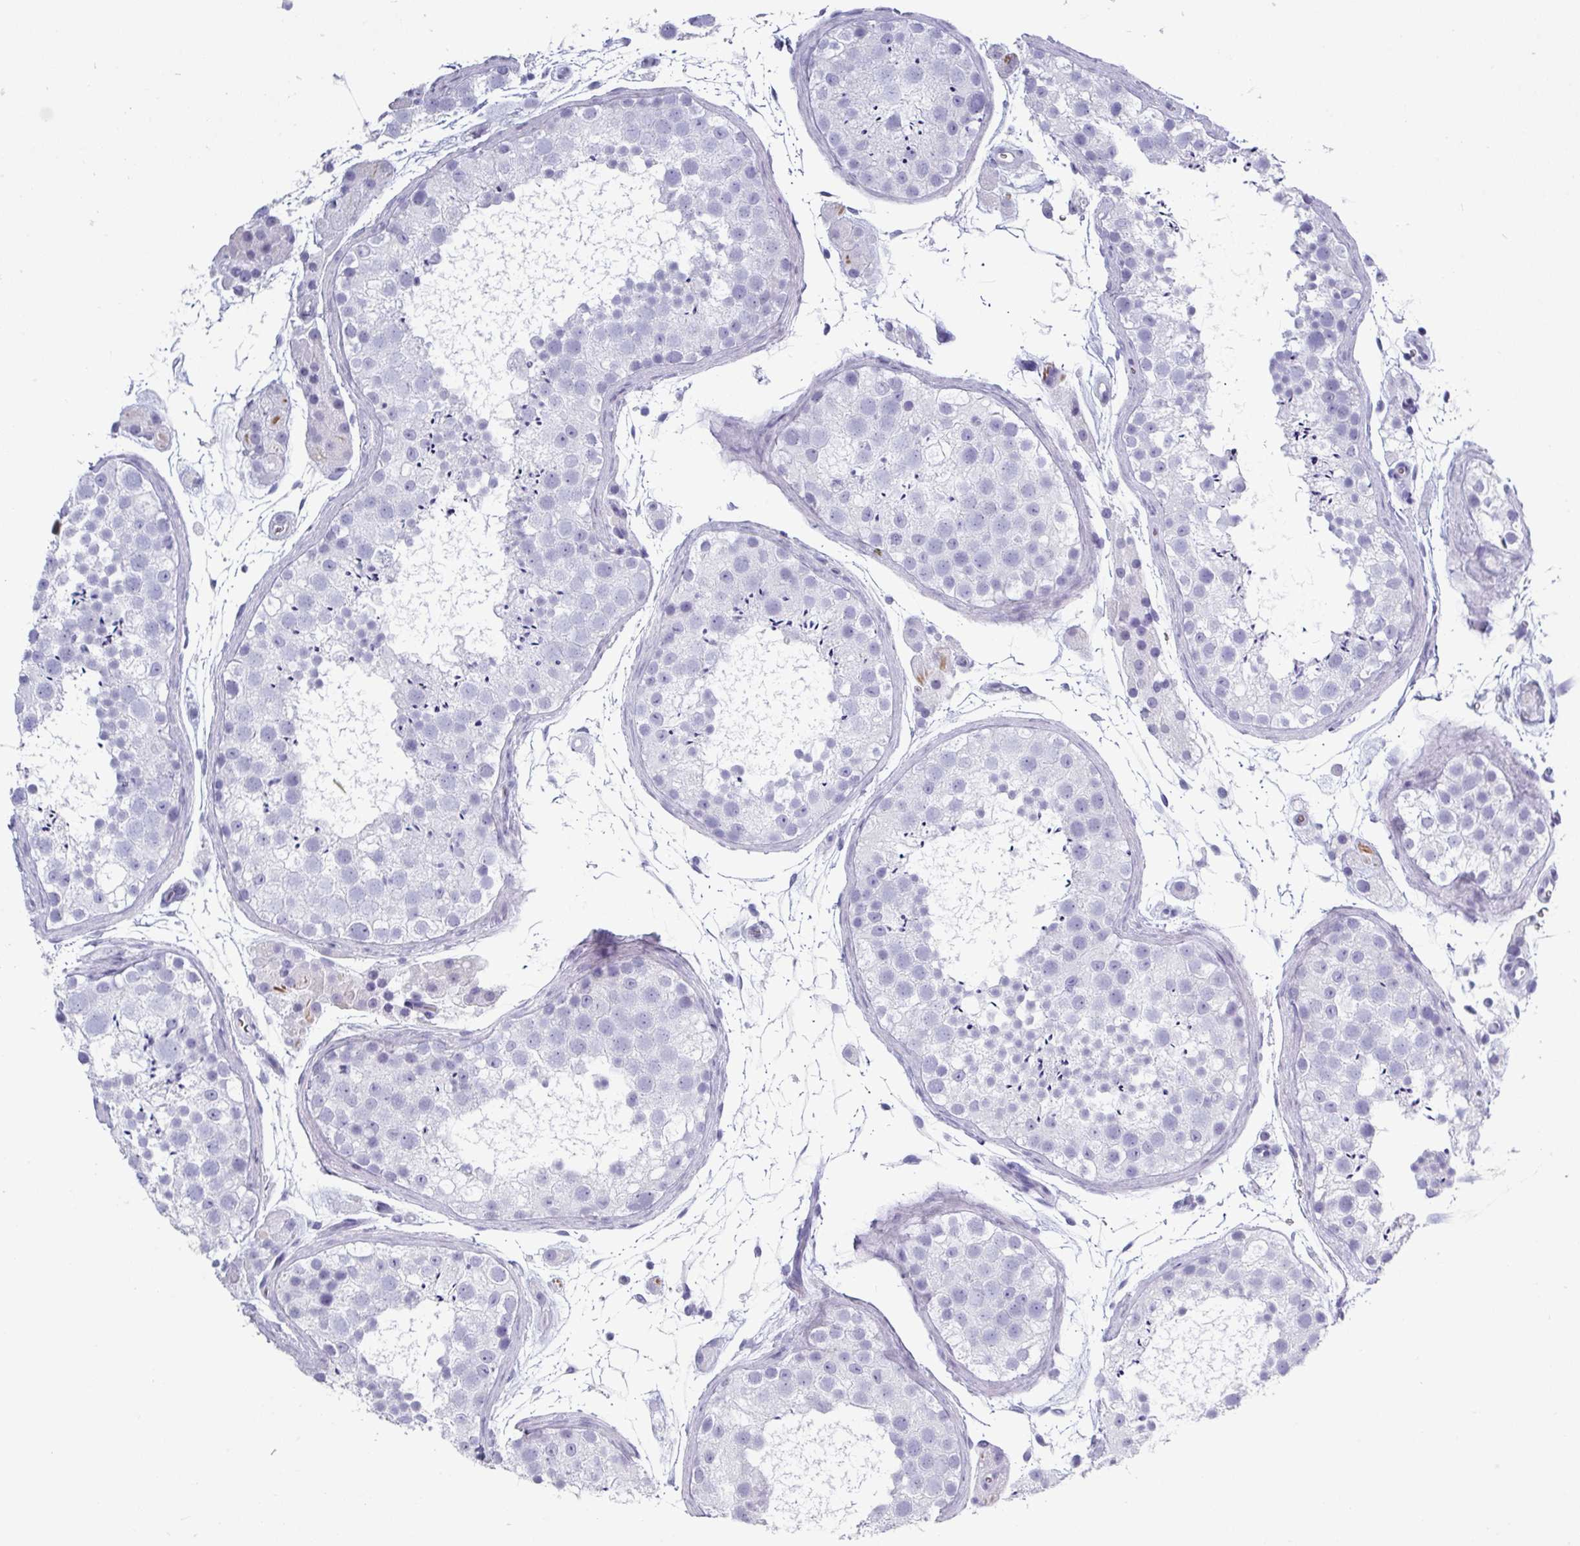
{"staining": {"intensity": "negative", "quantity": "none", "location": "none"}, "tissue": "testis", "cell_type": "Cells in seminiferous ducts", "image_type": "normal", "snomed": [{"axis": "morphology", "description": "Normal tissue, NOS"}, {"axis": "topography", "description": "Testis"}], "caption": "The micrograph demonstrates no staining of cells in seminiferous ducts in normal testis. (DAB (3,3'-diaminobenzidine) immunohistochemistry (IHC) visualized using brightfield microscopy, high magnification).", "gene": "CRYBB2", "patient": {"sex": "male", "age": 41}}